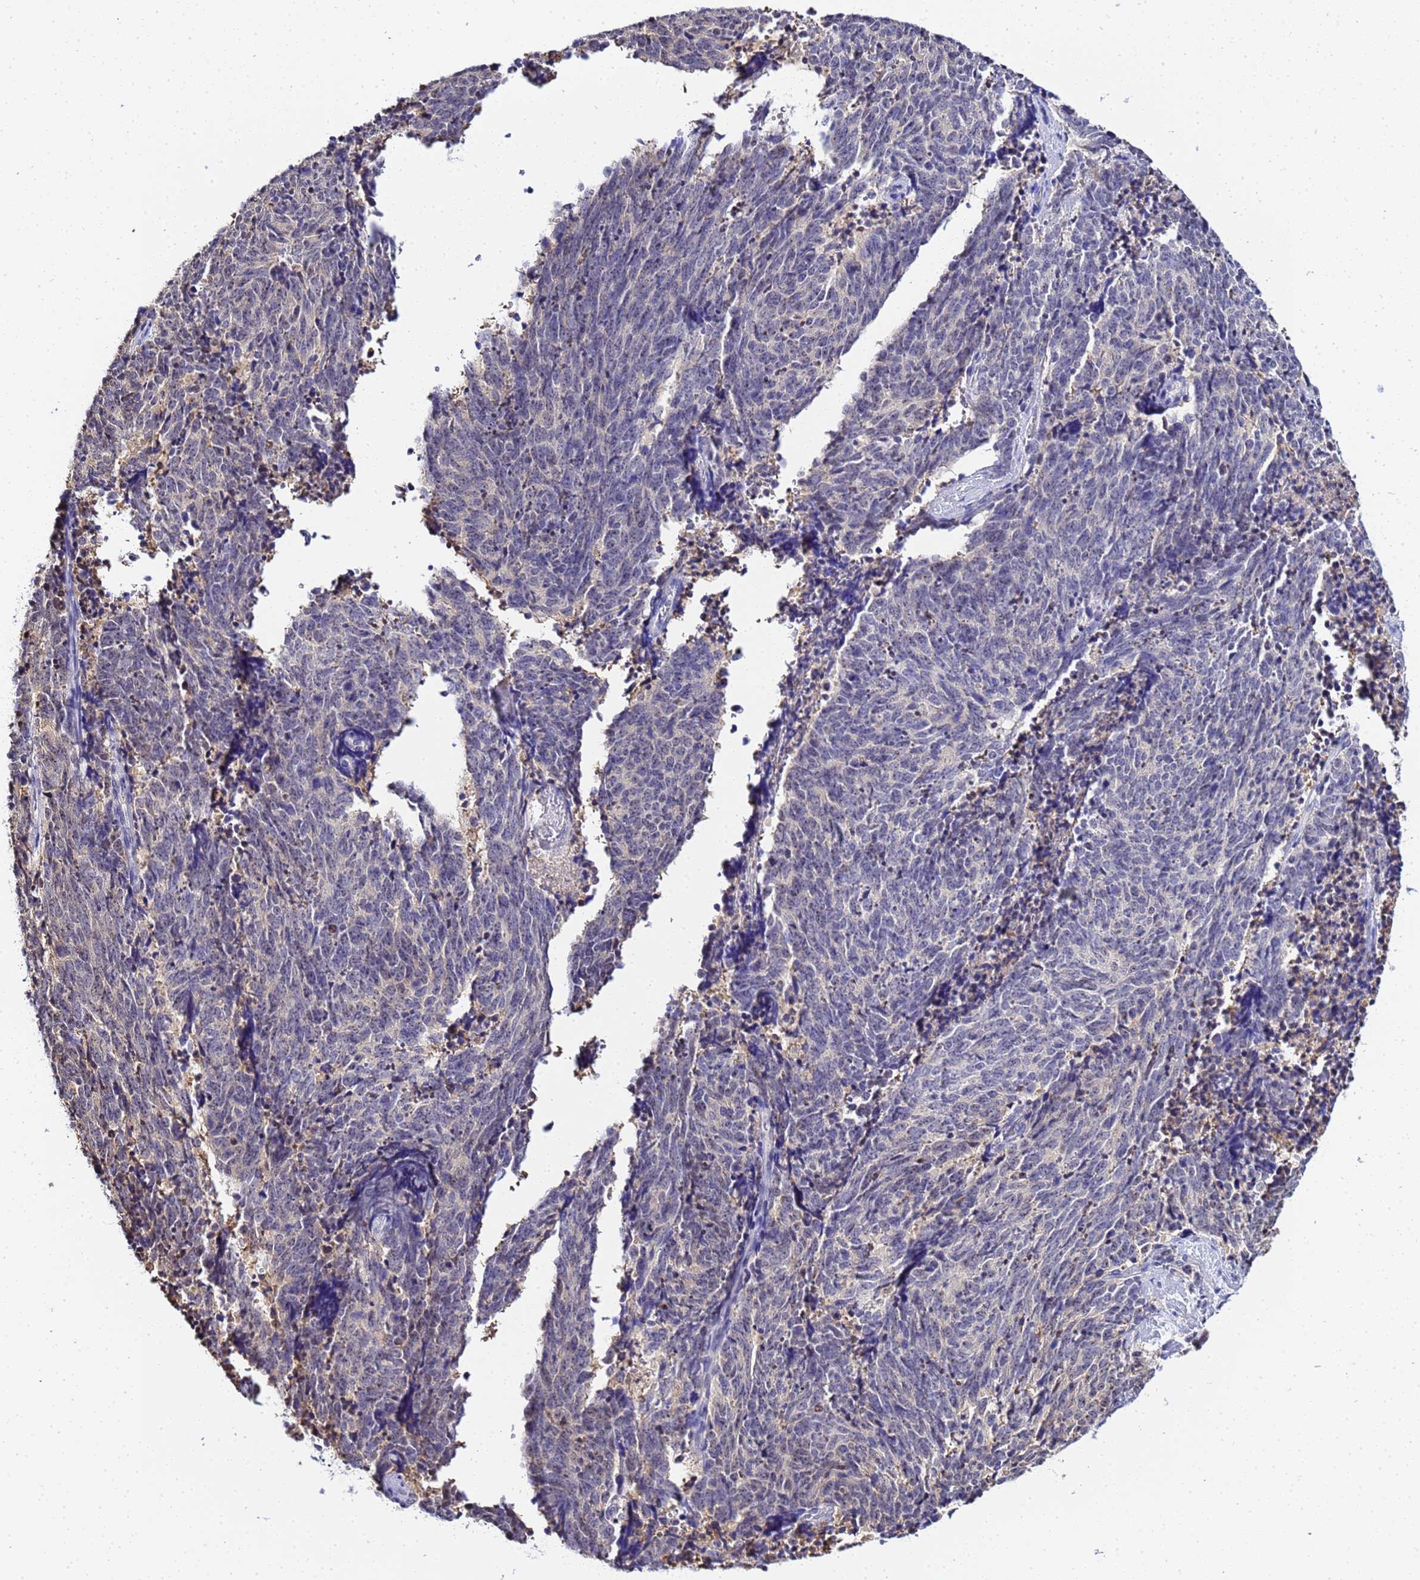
{"staining": {"intensity": "negative", "quantity": "none", "location": "none"}, "tissue": "cervical cancer", "cell_type": "Tumor cells", "image_type": "cancer", "snomed": [{"axis": "morphology", "description": "Squamous cell carcinoma, NOS"}, {"axis": "topography", "description": "Cervix"}], "caption": "IHC of human squamous cell carcinoma (cervical) displays no expression in tumor cells.", "gene": "ACTL6B", "patient": {"sex": "female", "age": 29}}